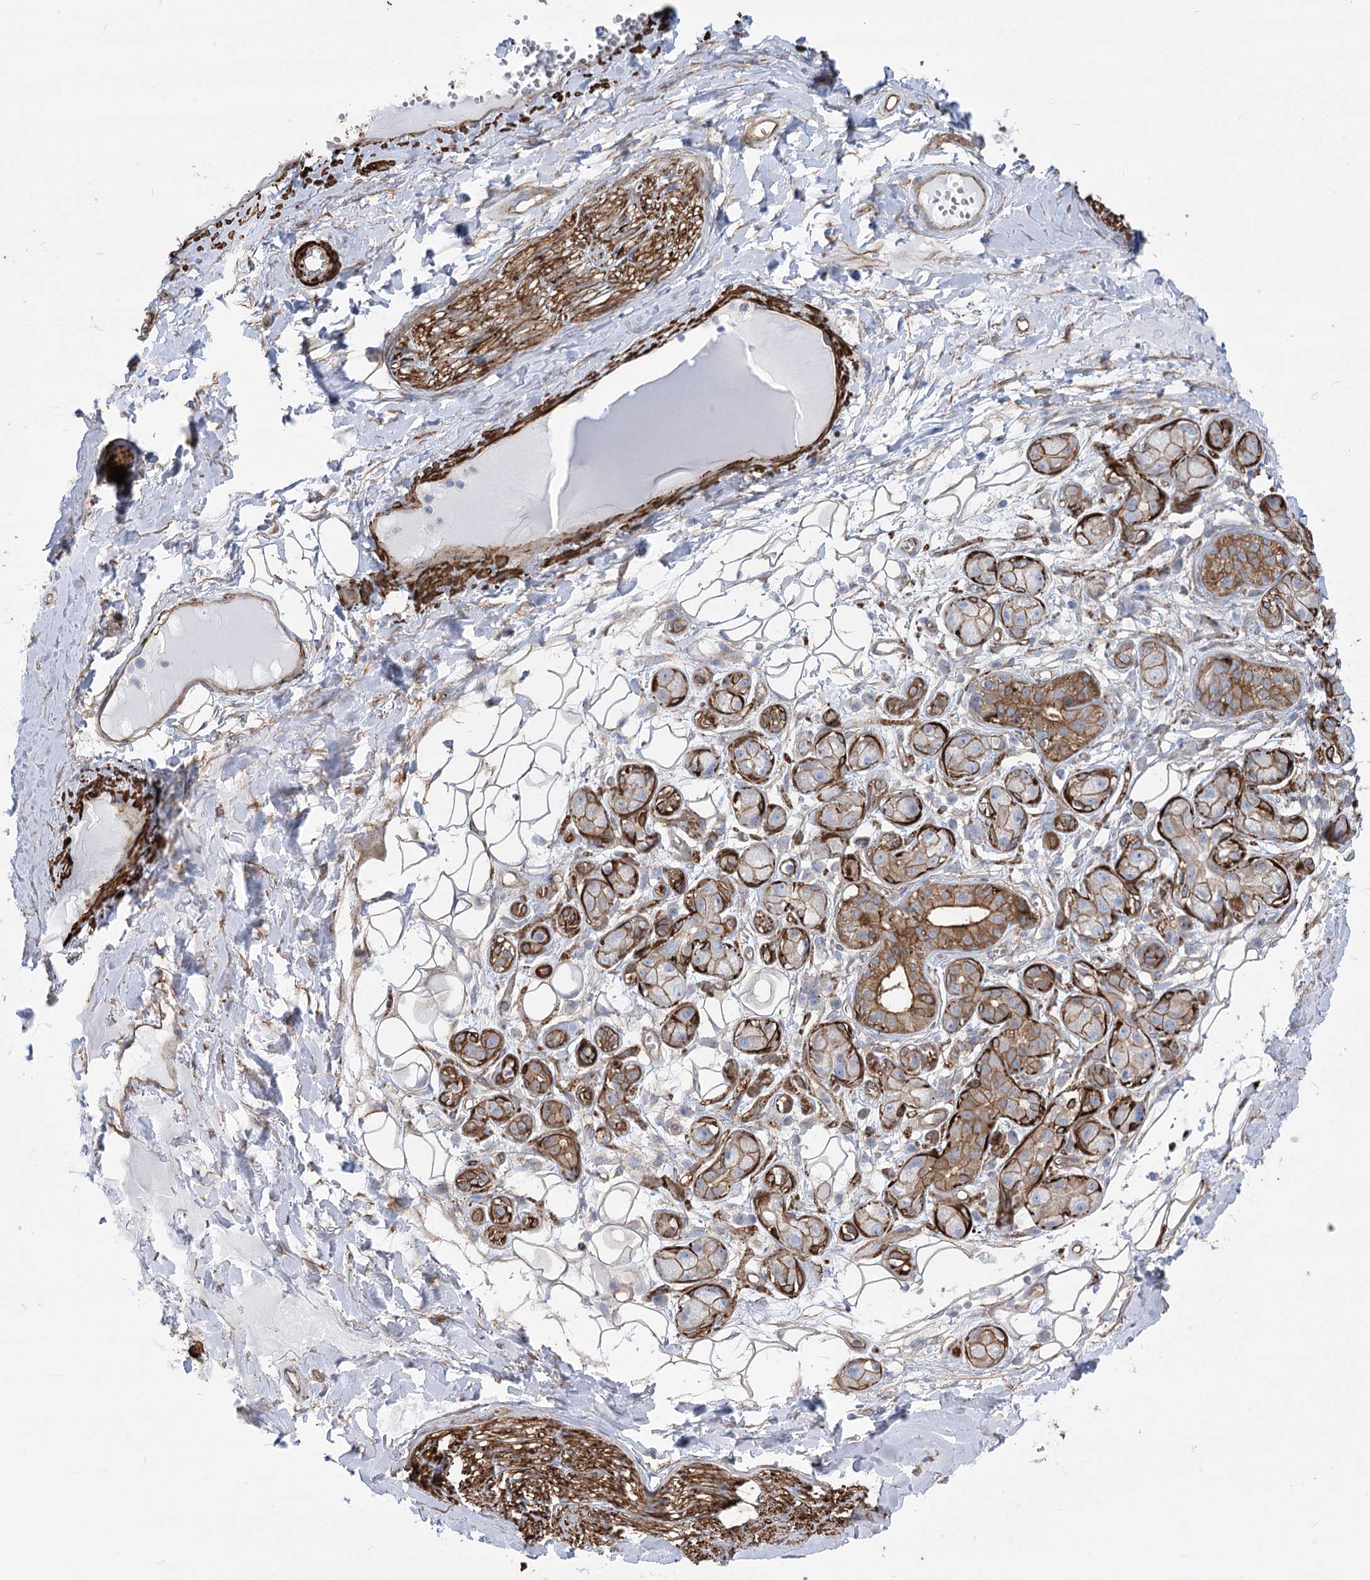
{"staining": {"intensity": "weak", "quantity": ">75%", "location": "cytoplasmic/membranous"}, "tissue": "adipose tissue", "cell_type": "Adipocytes", "image_type": "normal", "snomed": [{"axis": "morphology", "description": "Normal tissue, NOS"}, {"axis": "morphology", "description": "Inflammation, NOS"}, {"axis": "topography", "description": "Salivary gland"}, {"axis": "topography", "description": "Peripheral nerve tissue"}], "caption": "Immunohistochemistry of unremarkable human adipose tissue reveals low levels of weak cytoplasmic/membranous staining in about >75% of adipocytes.", "gene": "PLEKHA5", "patient": {"sex": "female", "age": 75}}